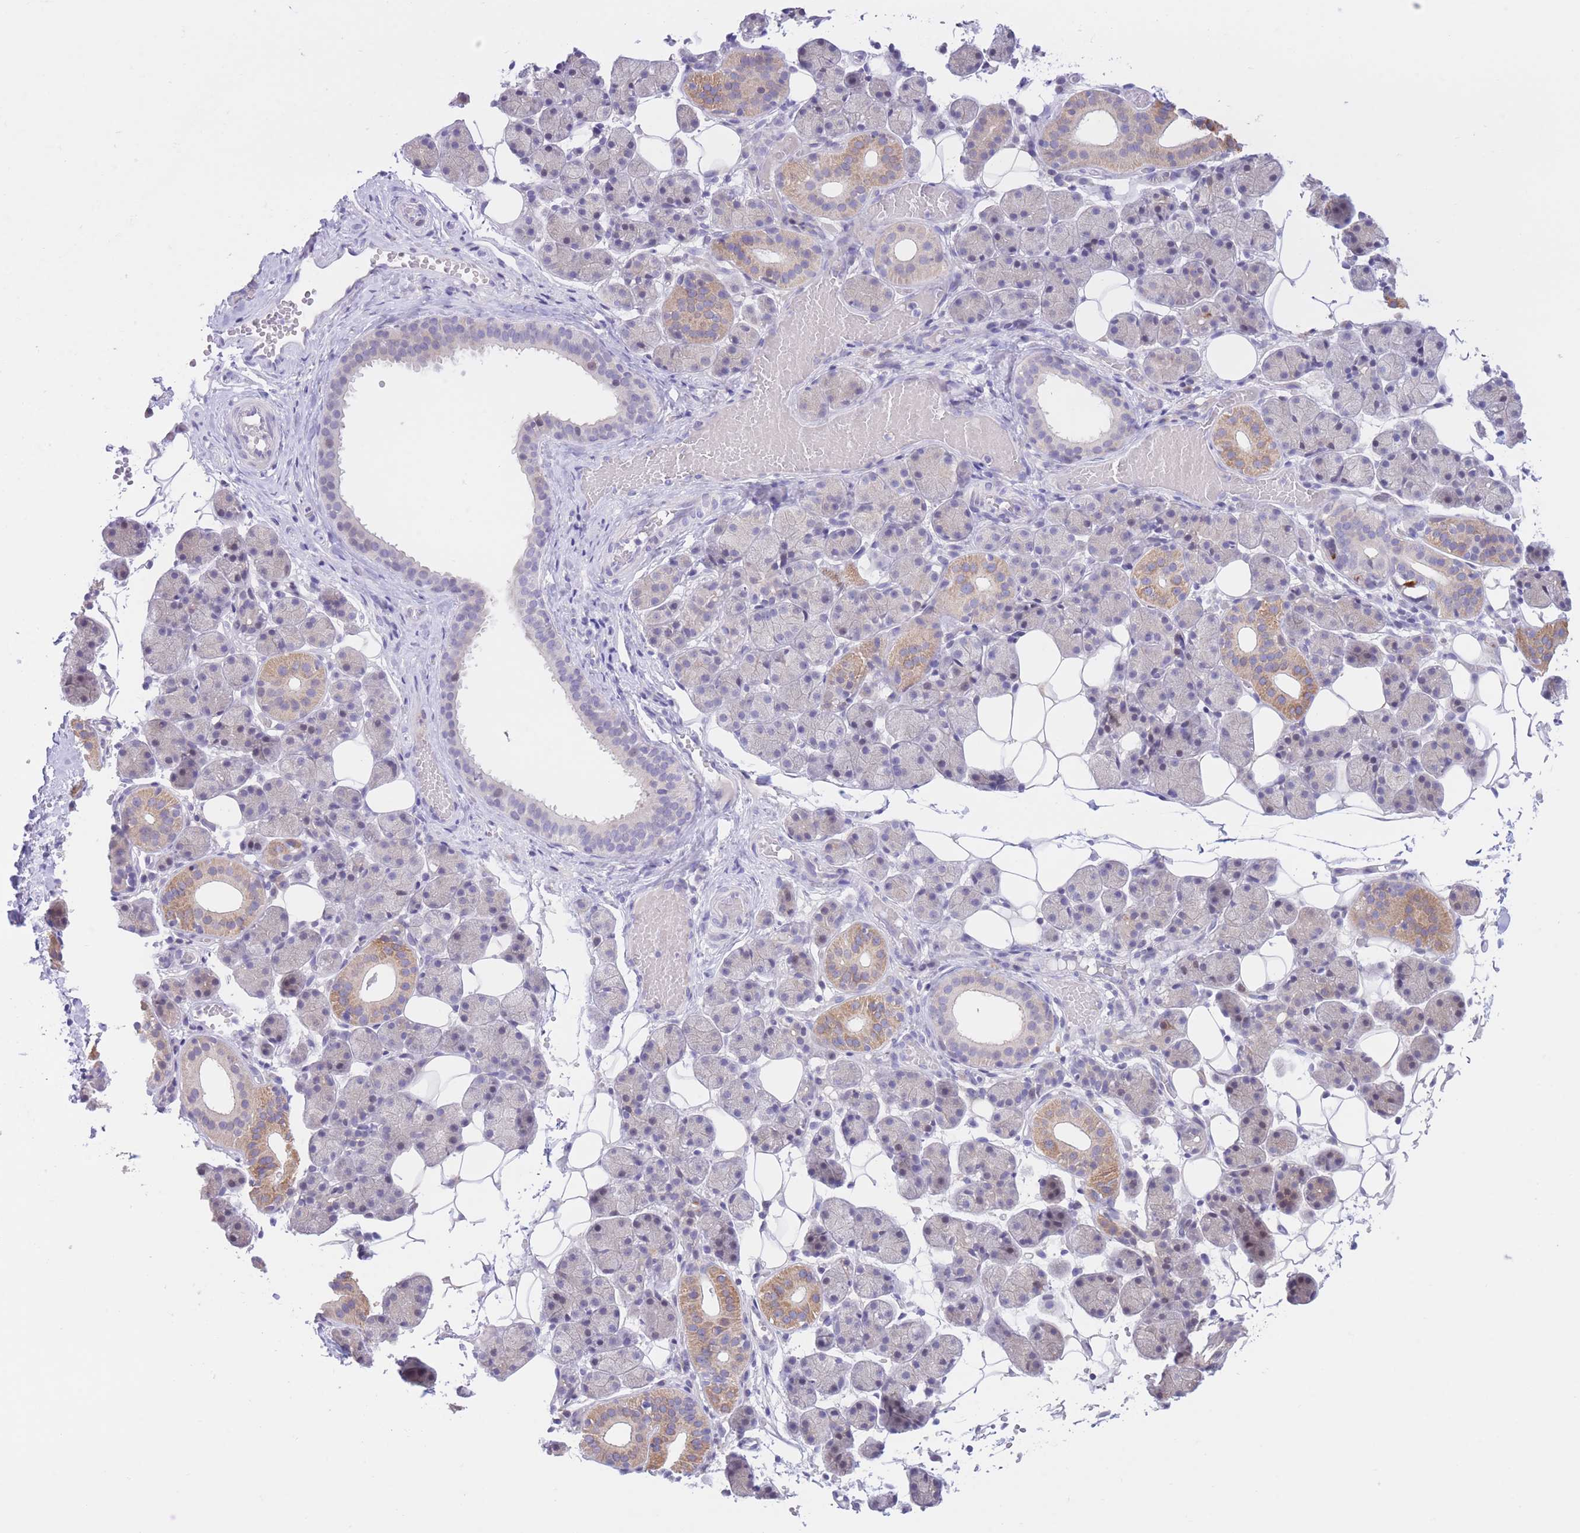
{"staining": {"intensity": "moderate", "quantity": "<25%", "location": "cytoplasmic/membranous"}, "tissue": "salivary gland", "cell_type": "Glandular cells", "image_type": "normal", "snomed": [{"axis": "morphology", "description": "Normal tissue, NOS"}, {"axis": "topography", "description": "Salivary gland"}], "caption": "This is a micrograph of IHC staining of normal salivary gland, which shows moderate staining in the cytoplasmic/membranous of glandular cells.", "gene": "RPL39L", "patient": {"sex": "female", "age": 33}}